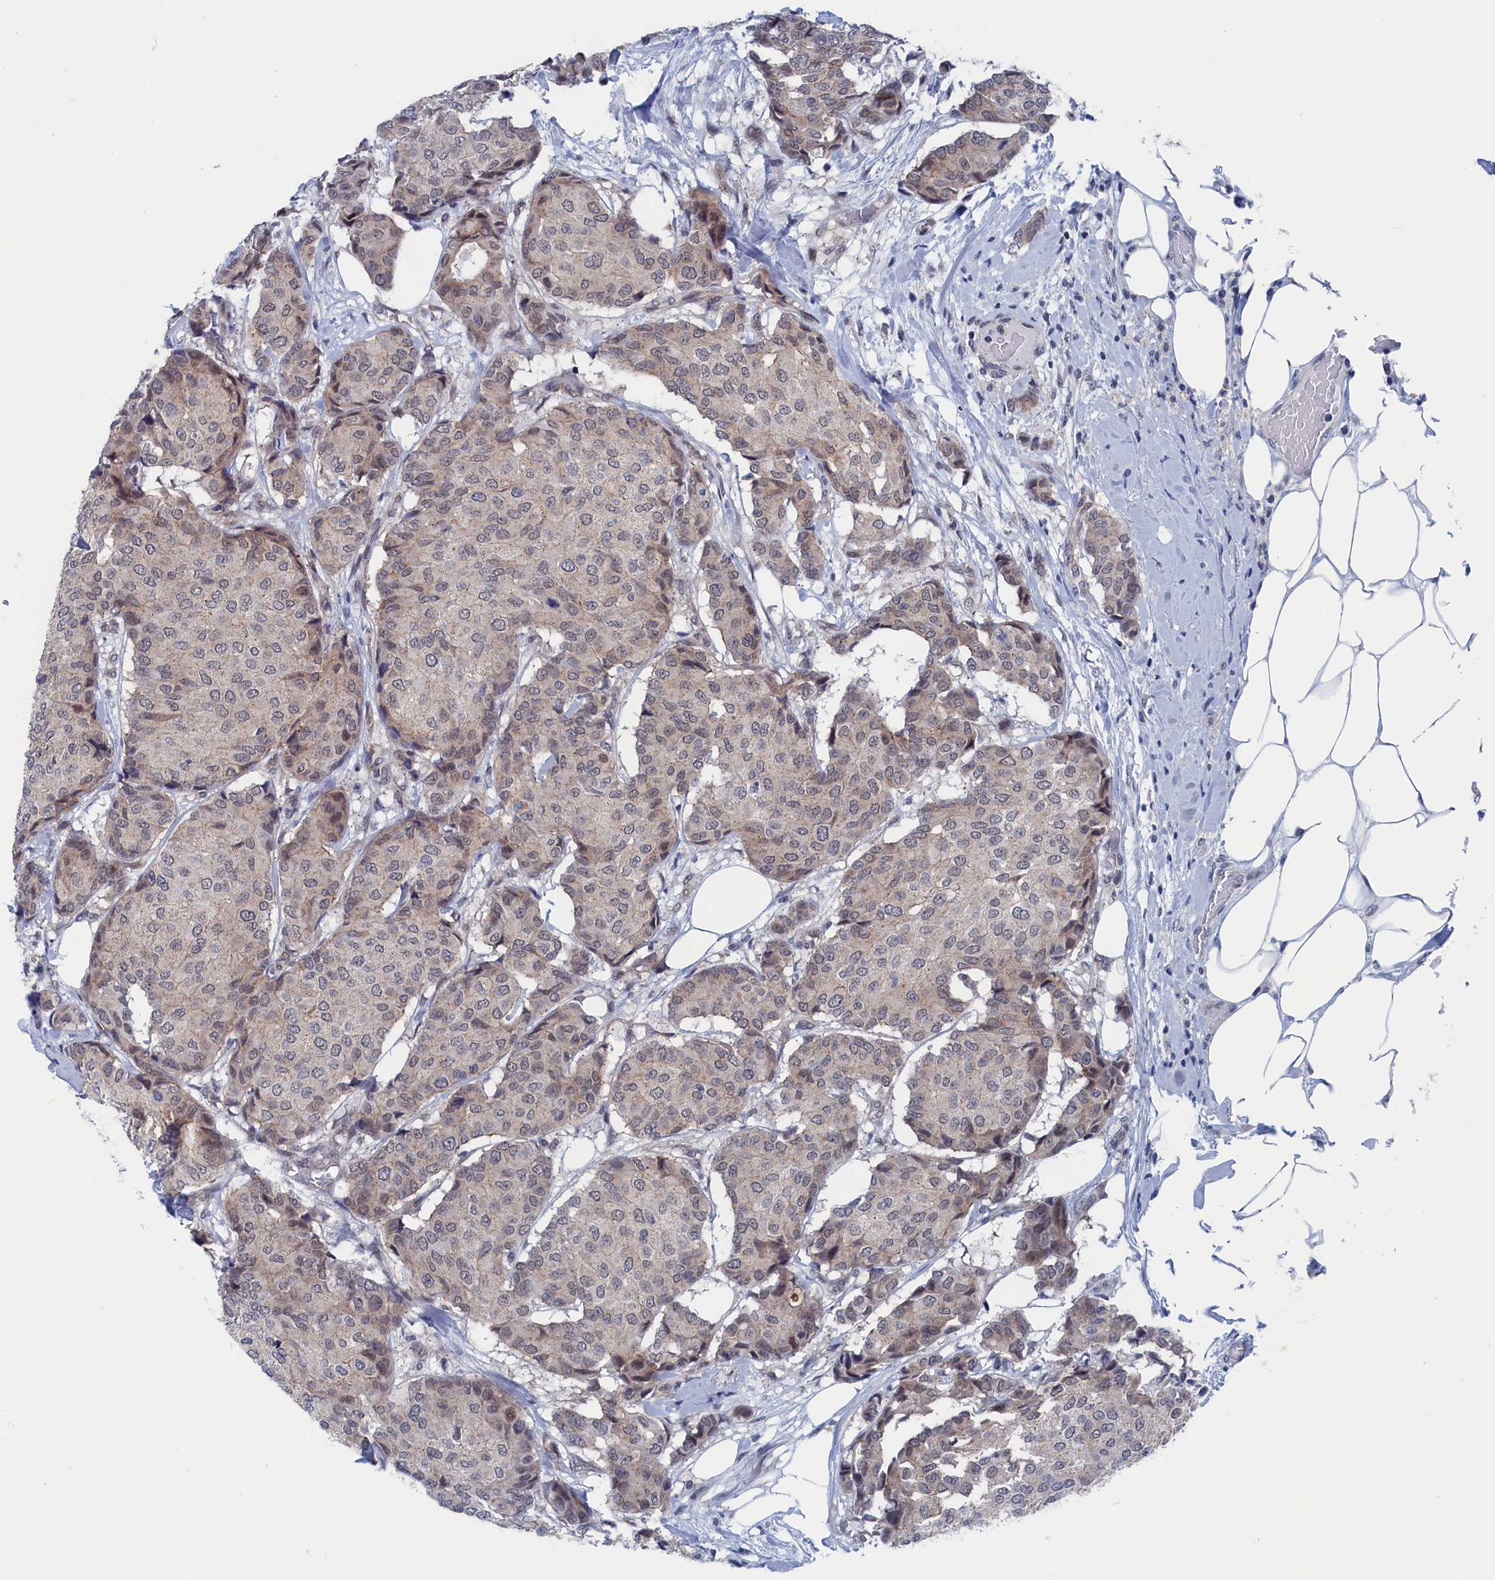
{"staining": {"intensity": "negative", "quantity": "none", "location": "none"}, "tissue": "breast cancer", "cell_type": "Tumor cells", "image_type": "cancer", "snomed": [{"axis": "morphology", "description": "Duct carcinoma"}, {"axis": "topography", "description": "Breast"}], "caption": "The immunohistochemistry histopathology image has no significant positivity in tumor cells of breast intraductal carcinoma tissue.", "gene": "MARCHF3", "patient": {"sex": "female", "age": 75}}